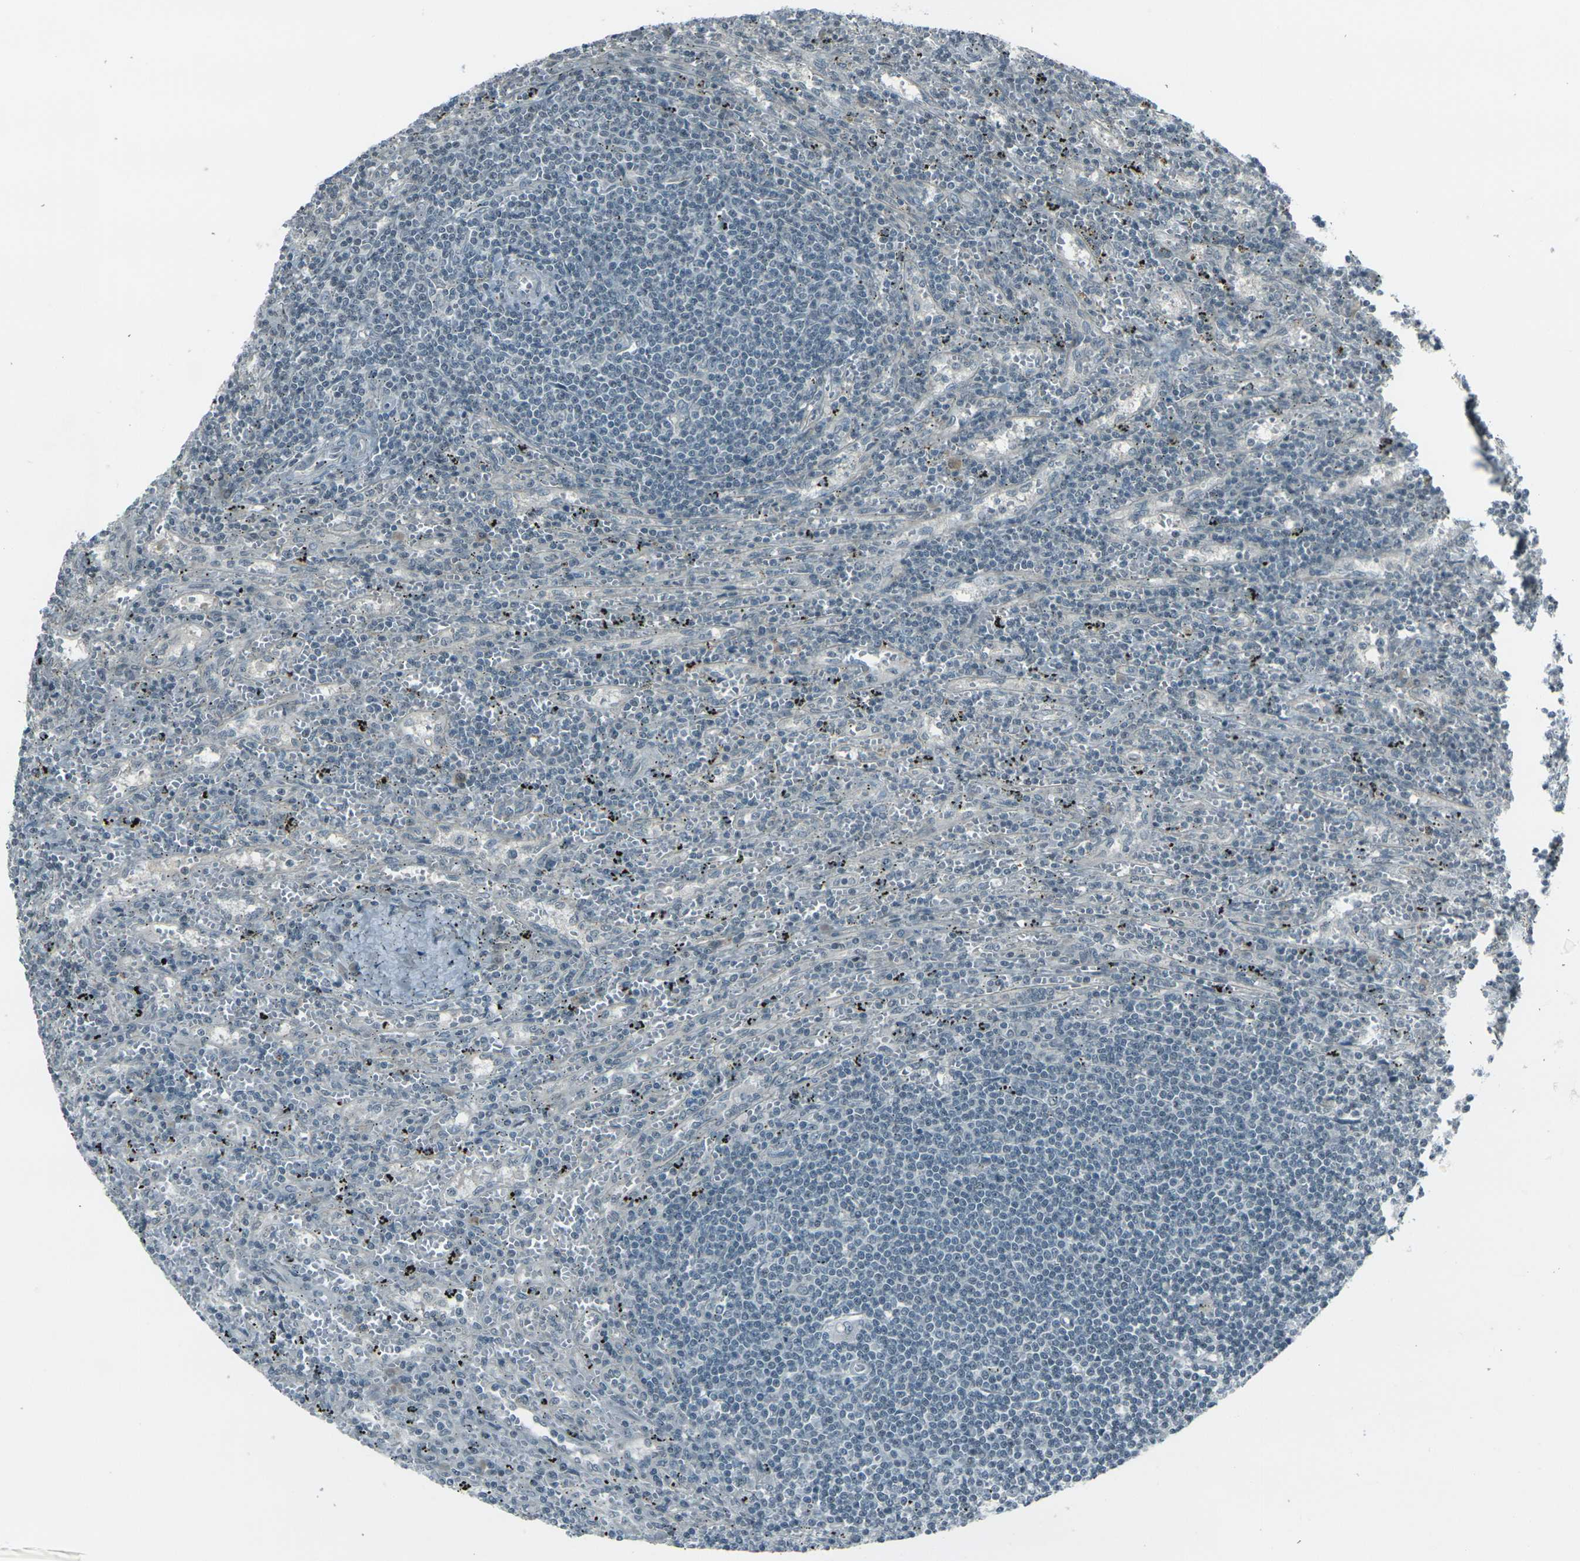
{"staining": {"intensity": "negative", "quantity": "none", "location": "none"}, "tissue": "lymphoma", "cell_type": "Tumor cells", "image_type": "cancer", "snomed": [{"axis": "morphology", "description": "Malignant lymphoma, non-Hodgkin's type, Low grade"}, {"axis": "topography", "description": "Spleen"}], "caption": "Protein analysis of lymphoma reveals no significant staining in tumor cells. The staining was performed using DAB to visualize the protein expression in brown, while the nuclei were stained in blue with hematoxylin (Magnification: 20x).", "gene": "GPR19", "patient": {"sex": "male", "age": 76}}